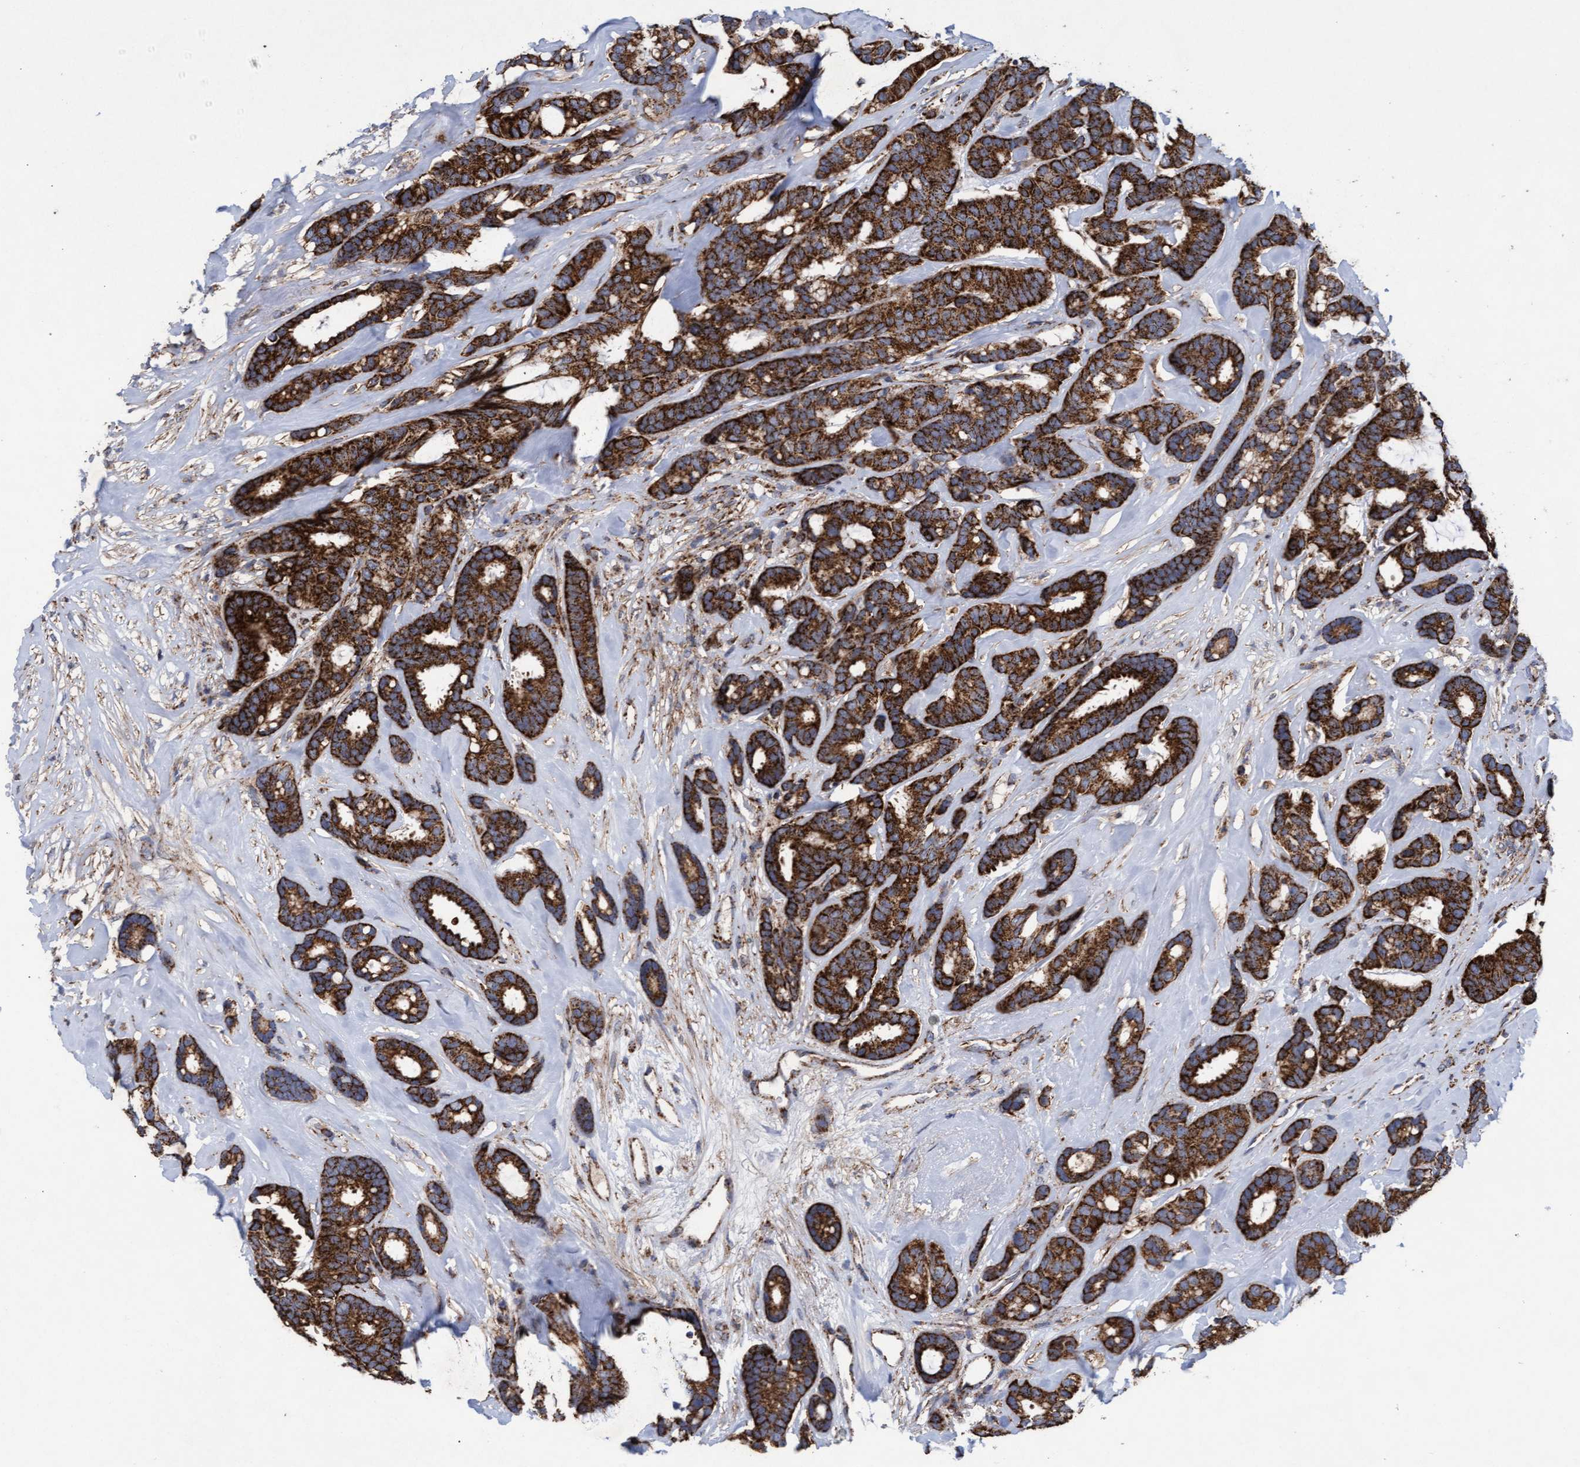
{"staining": {"intensity": "strong", "quantity": ">75%", "location": "cytoplasmic/membranous"}, "tissue": "breast cancer", "cell_type": "Tumor cells", "image_type": "cancer", "snomed": [{"axis": "morphology", "description": "Duct carcinoma"}, {"axis": "topography", "description": "Breast"}], "caption": "Brown immunohistochemical staining in breast intraductal carcinoma demonstrates strong cytoplasmic/membranous positivity in about >75% of tumor cells. (Stains: DAB (3,3'-diaminobenzidine) in brown, nuclei in blue, Microscopy: brightfield microscopy at high magnification).", "gene": "MRPL38", "patient": {"sex": "female", "age": 87}}